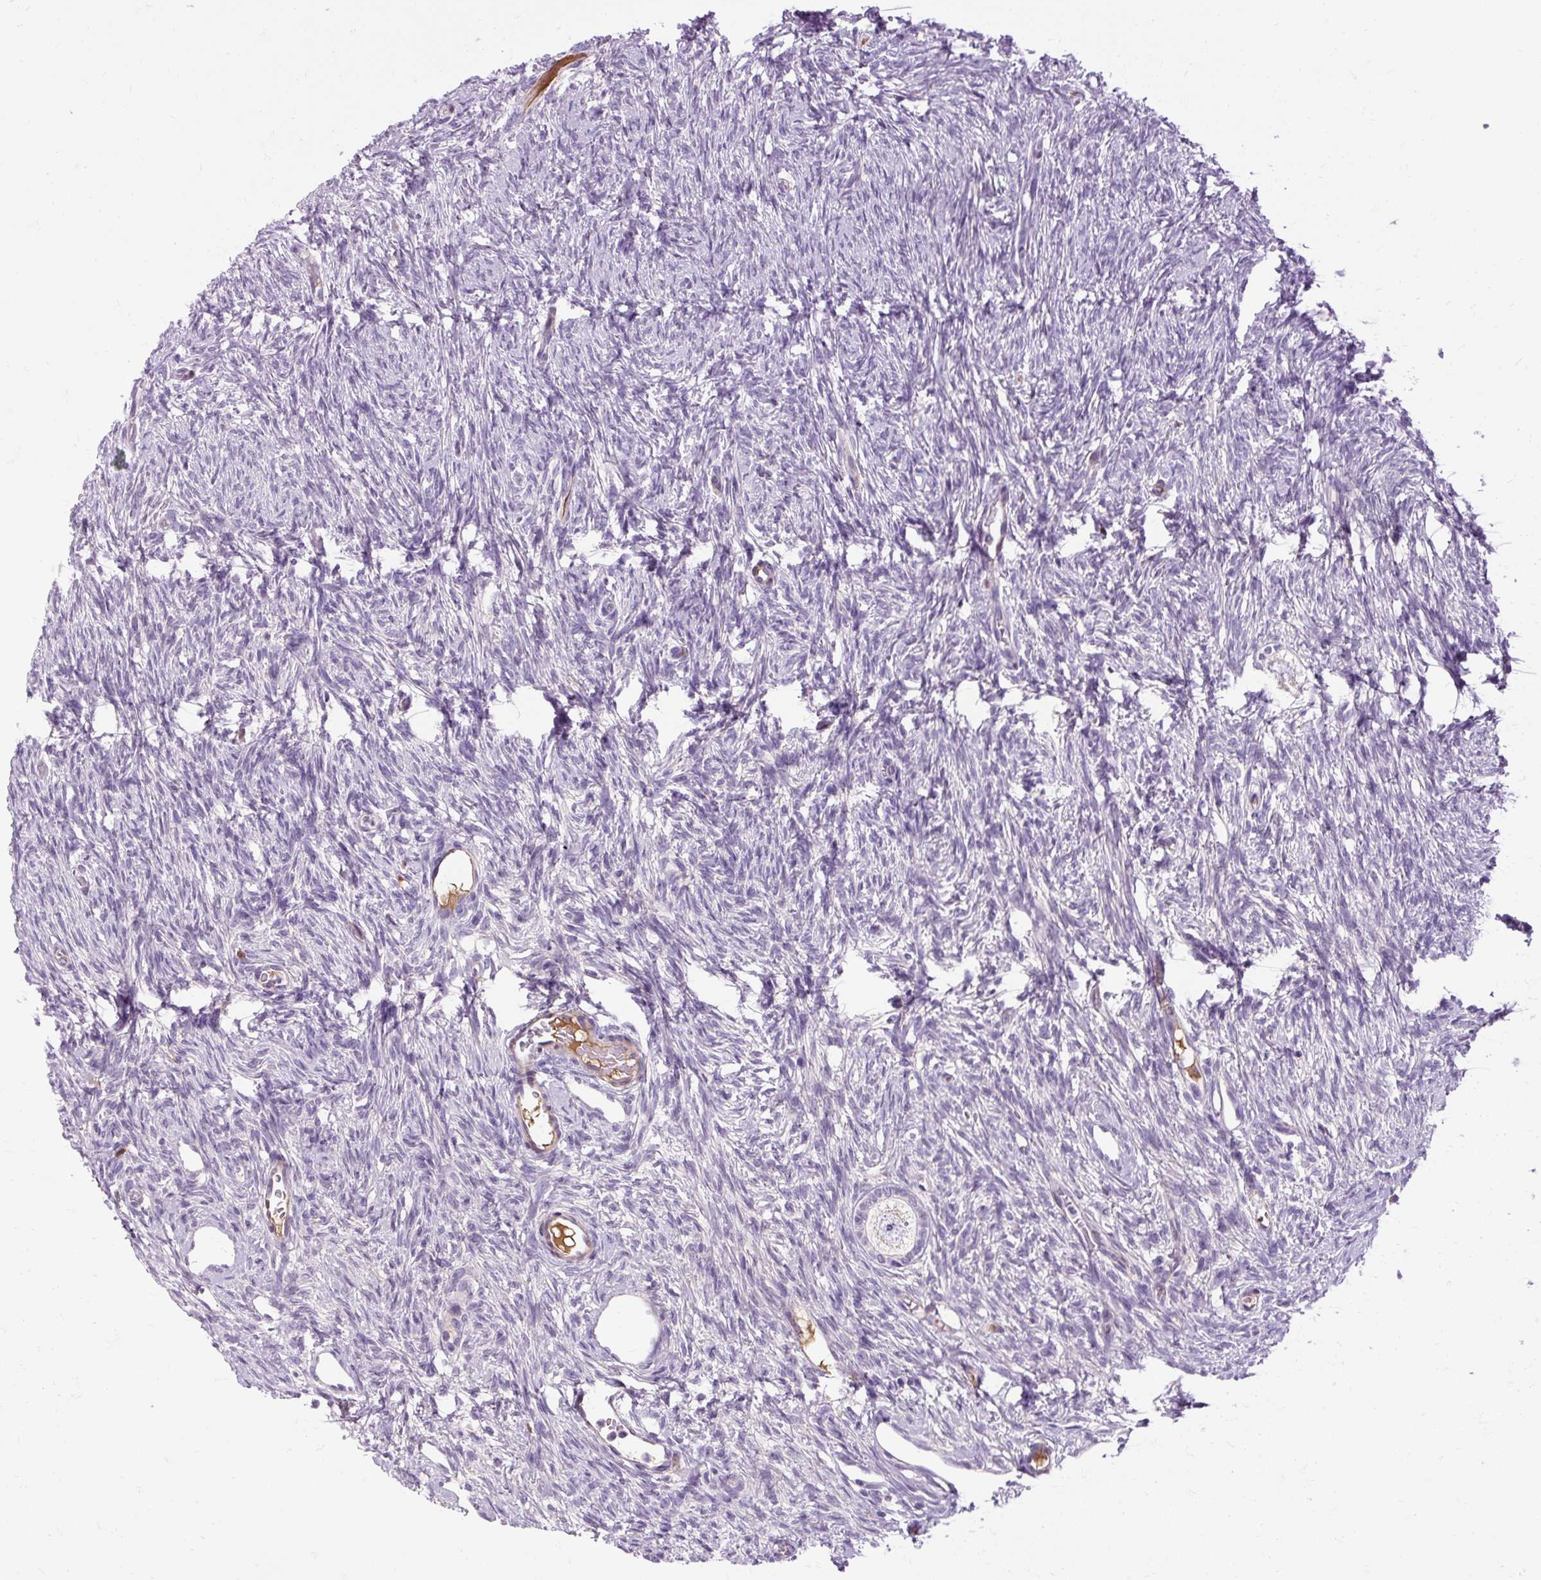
{"staining": {"intensity": "negative", "quantity": "none", "location": "none"}, "tissue": "ovary", "cell_type": "Follicle cells", "image_type": "normal", "snomed": [{"axis": "morphology", "description": "Normal tissue, NOS"}, {"axis": "topography", "description": "Ovary"}], "caption": "Immunohistochemical staining of normal ovary exhibits no significant staining in follicle cells.", "gene": "ARRDC2", "patient": {"sex": "female", "age": 33}}